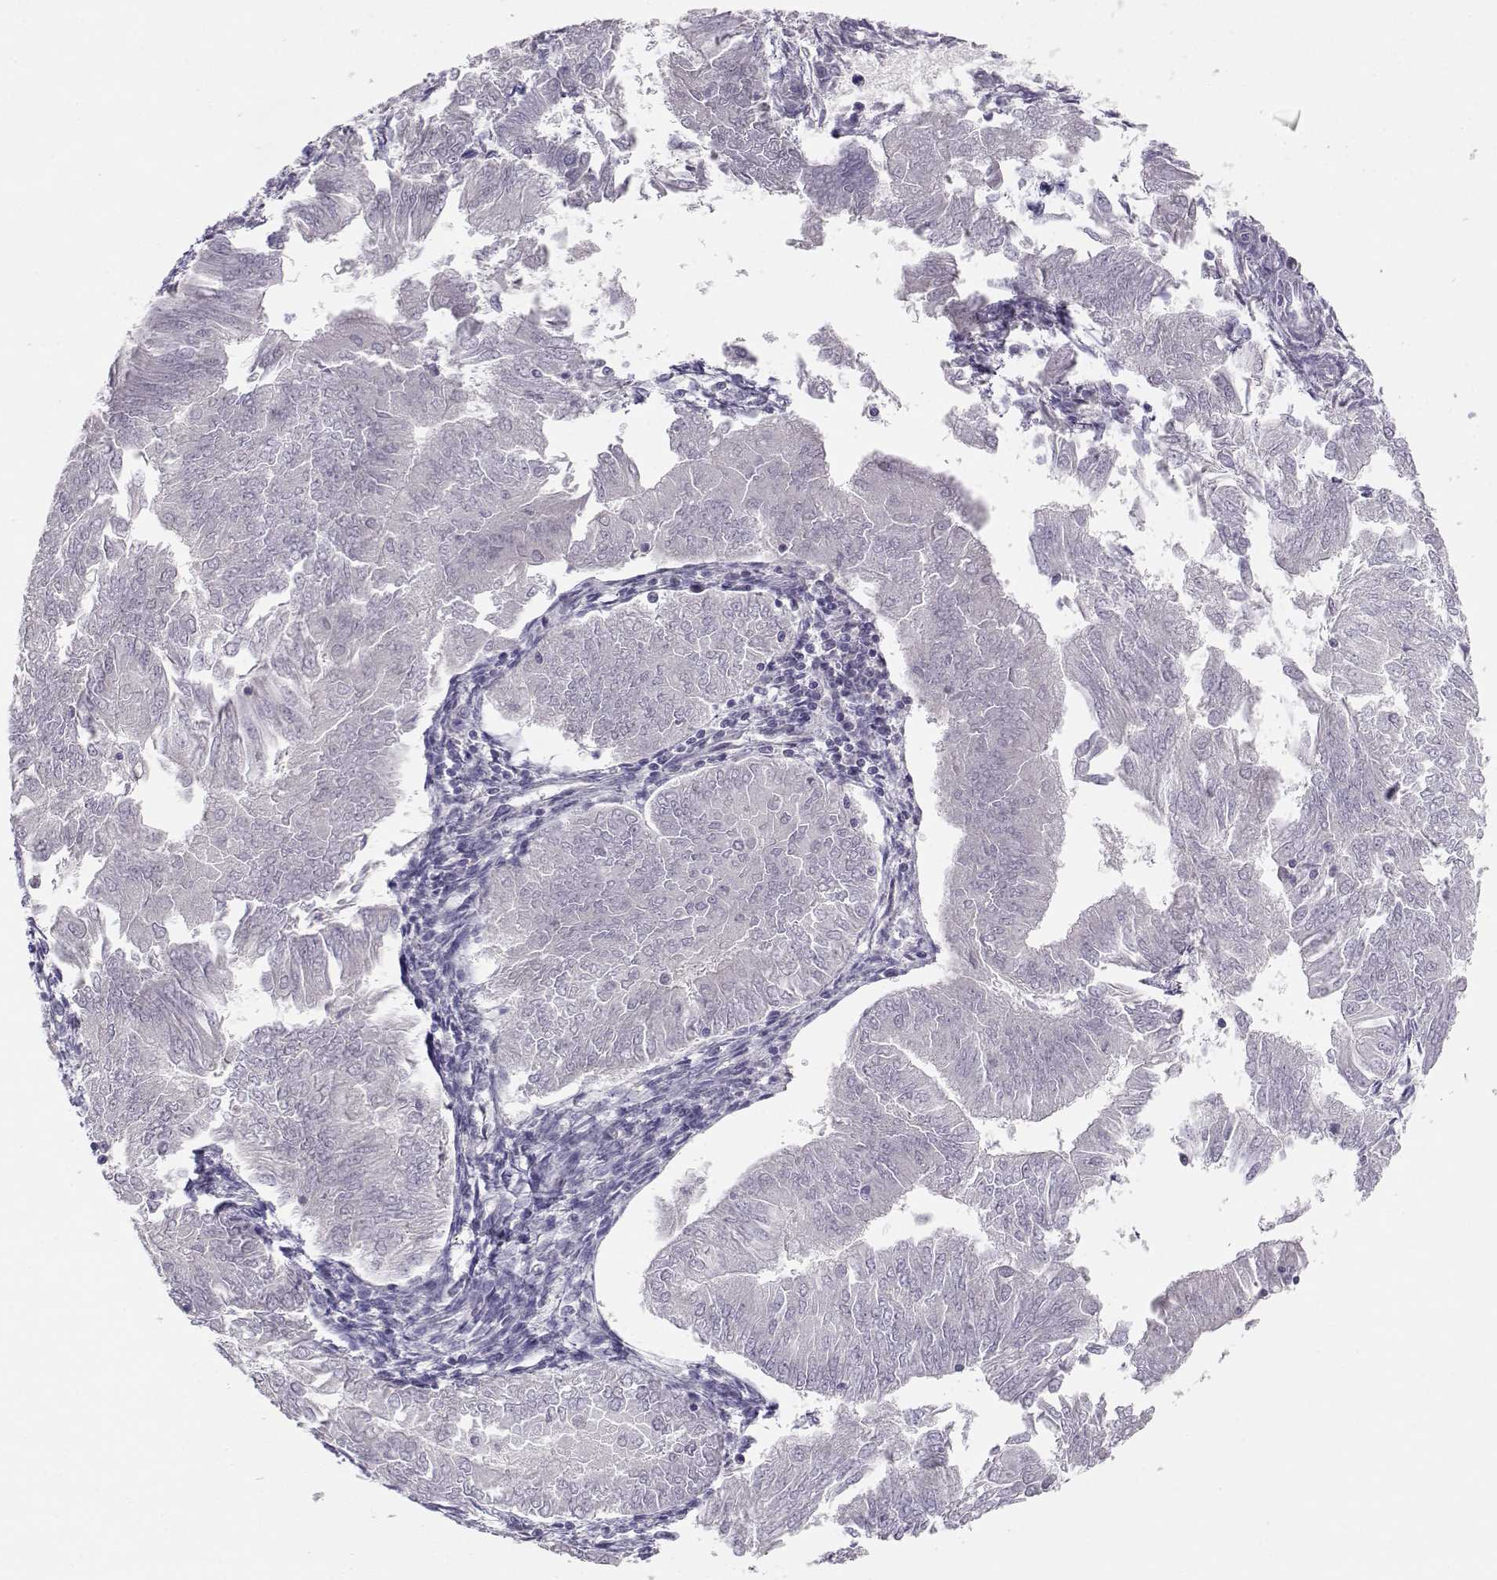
{"staining": {"intensity": "negative", "quantity": "none", "location": "none"}, "tissue": "endometrial cancer", "cell_type": "Tumor cells", "image_type": "cancer", "snomed": [{"axis": "morphology", "description": "Adenocarcinoma, NOS"}, {"axis": "topography", "description": "Endometrium"}], "caption": "An IHC histopathology image of endometrial adenocarcinoma is shown. There is no staining in tumor cells of endometrial adenocarcinoma.", "gene": "OPN5", "patient": {"sex": "female", "age": 53}}